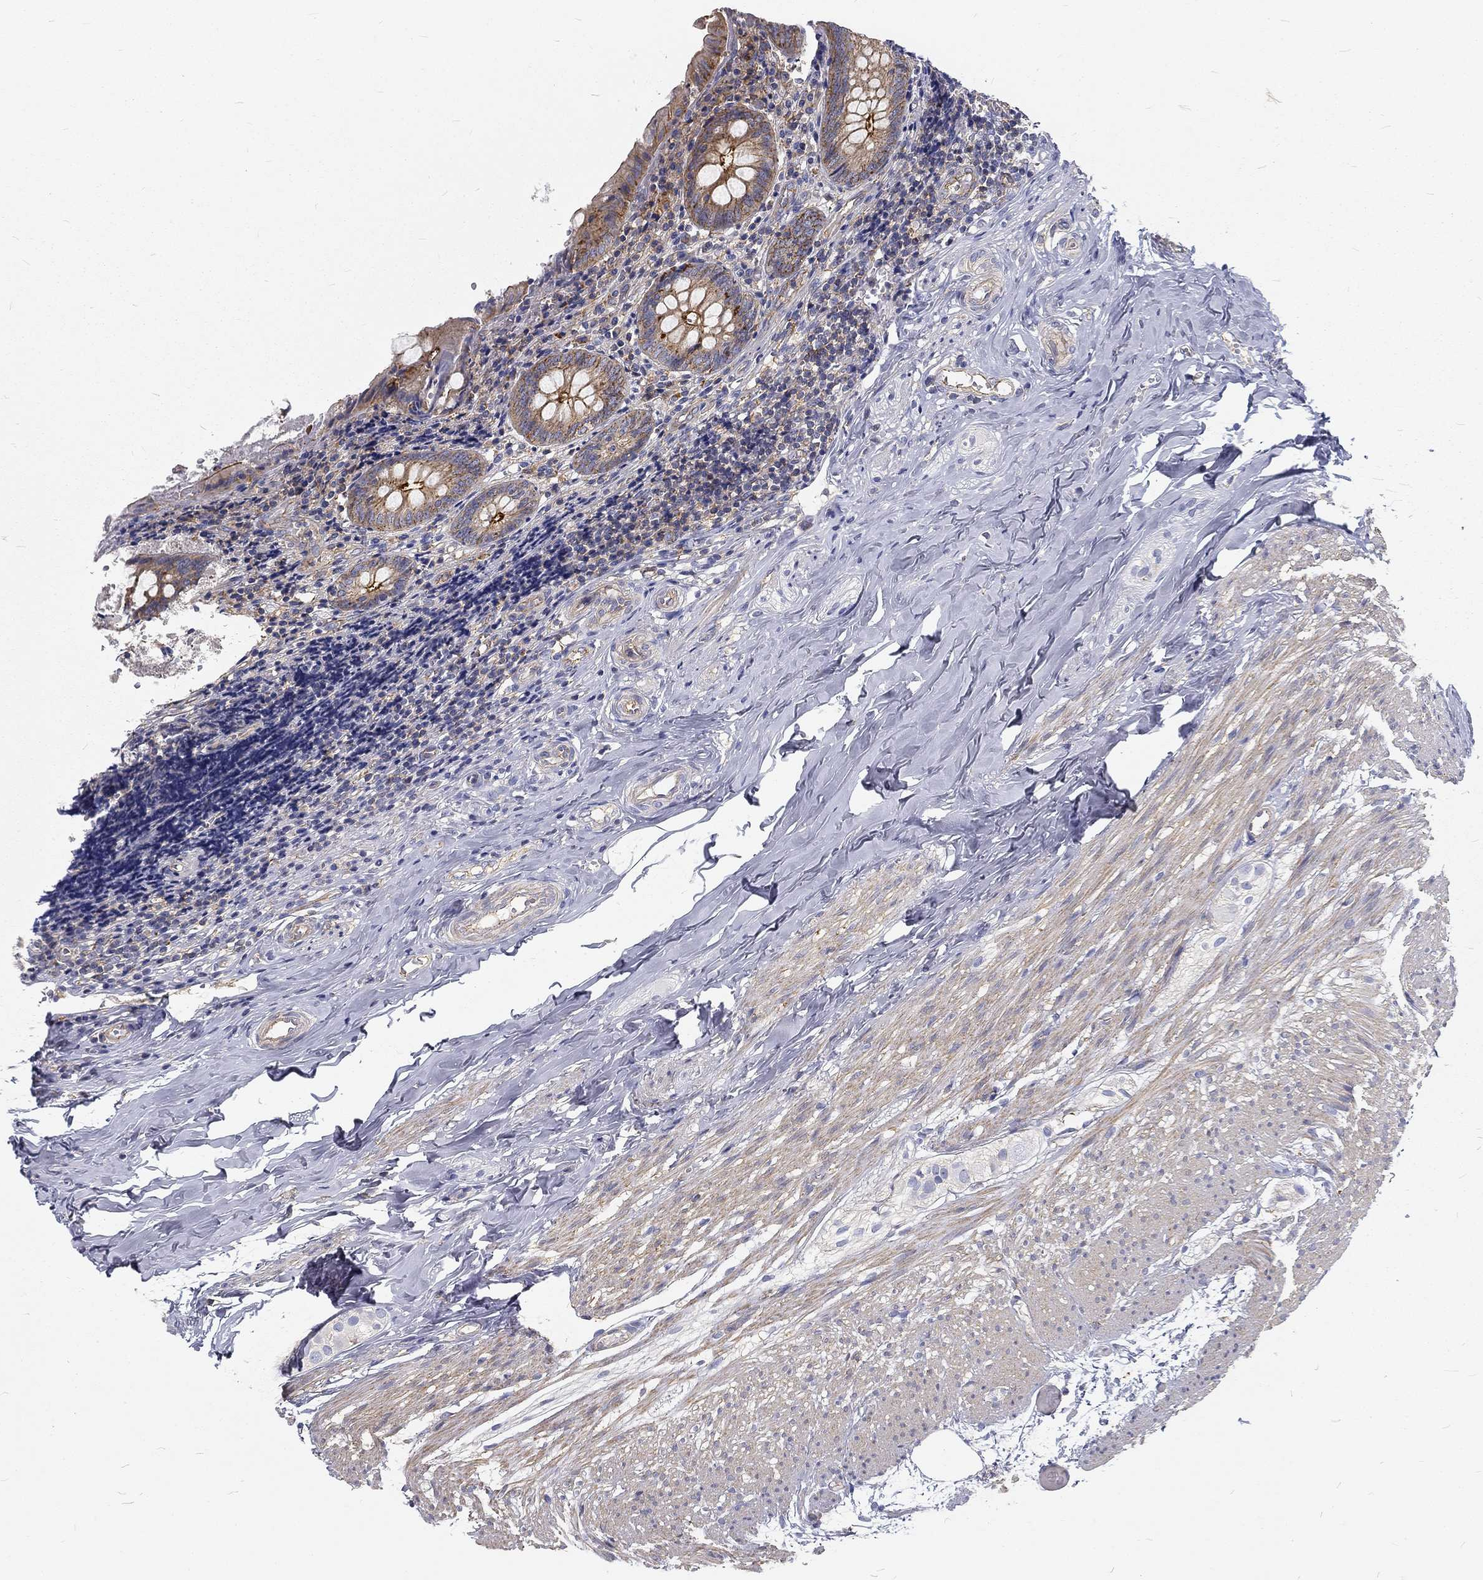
{"staining": {"intensity": "strong", "quantity": "25%-75%", "location": "cytoplasmic/membranous"}, "tissue": "appendix", "cell_type": "Glandular cells", "image_type": "normal", "snomed": [{"axis": "morphology", "description": "Normal tissue, NOS"}, {"axis": "topography", "description": "Appendix"}], "caption": "A brown stain highlights strong cytoplasmic/membranous positivity of a protein in glandular cells of unremarkable human appendix. The staining is performed using DAB (3,3'-diaminobenzidine) brown chromogen to label protein expression. The nuclei are counter-stained blue using hematoxylin.", "gene": "MTMR11", "patient": {"sex": "female", "age": 23}}